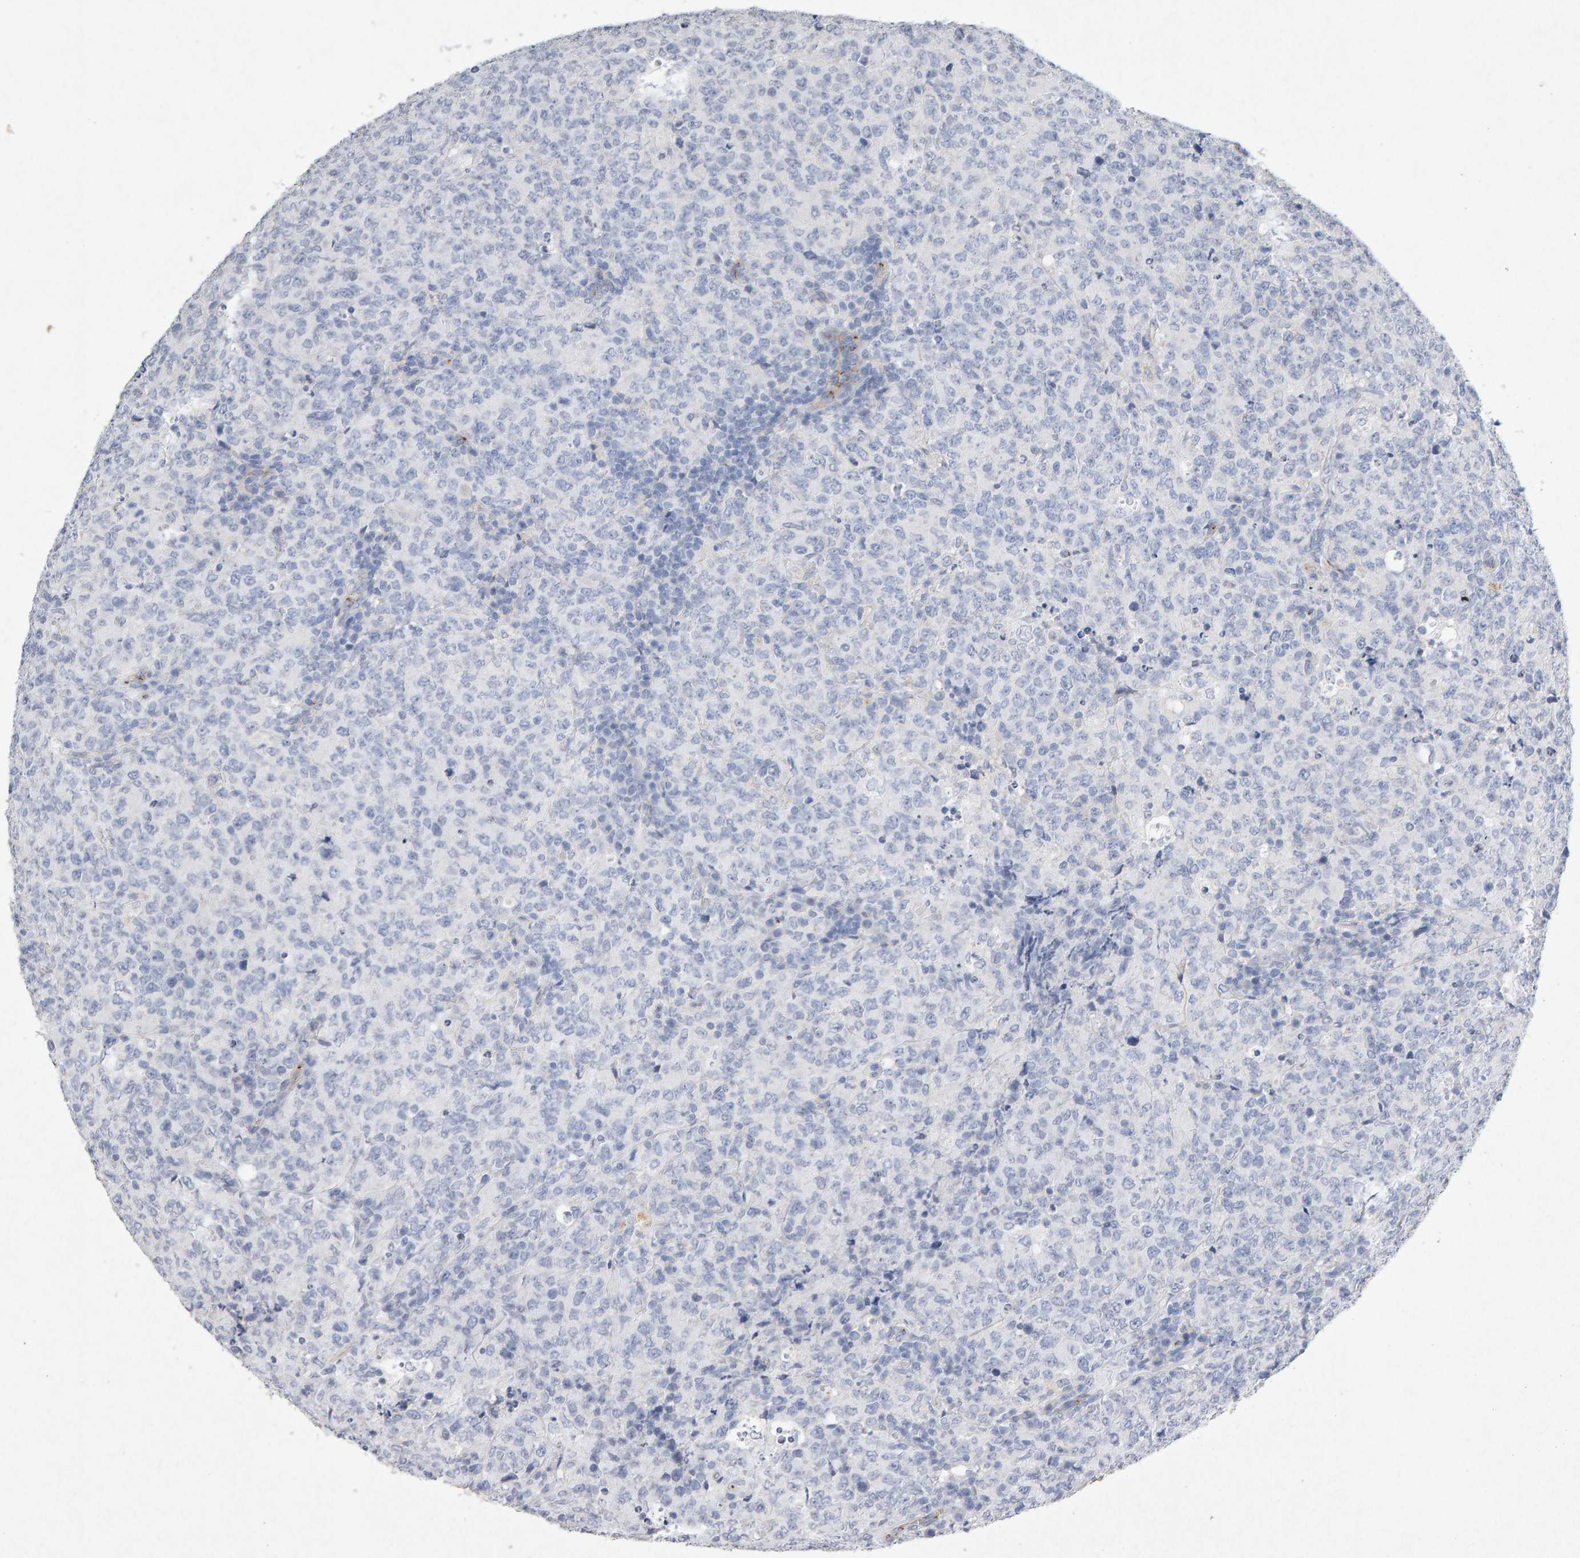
{"staining": {"intensity": "negative", "quantity": "none", "location": "none"}, "tissue": "lymphoma", "cell_type": "Tumor cells", "image_type": "cancer", "snomed": [{"axis": "morphology", "description": "Malignant lymphoma, non-Hodgkin's type, High grade"}, {"axis": "topography", "description": "Tonsil"}], "caption": "Immunohistochemistry micrograph of neoplastic tissue: malignant lymphoma, non-Hodgkin's type (high-grade) stained with DAB shows no significant protein positivity in tumor cells. The staining was performed using DAB (3,3'-diaminobenzidine) to visualize the protein expression in brown, while the nuclei were stained in blue with hematoxylin (Magnification: 20x).", "gene": "PTPRM", "patient": {"sex": "female", "age": 36}}